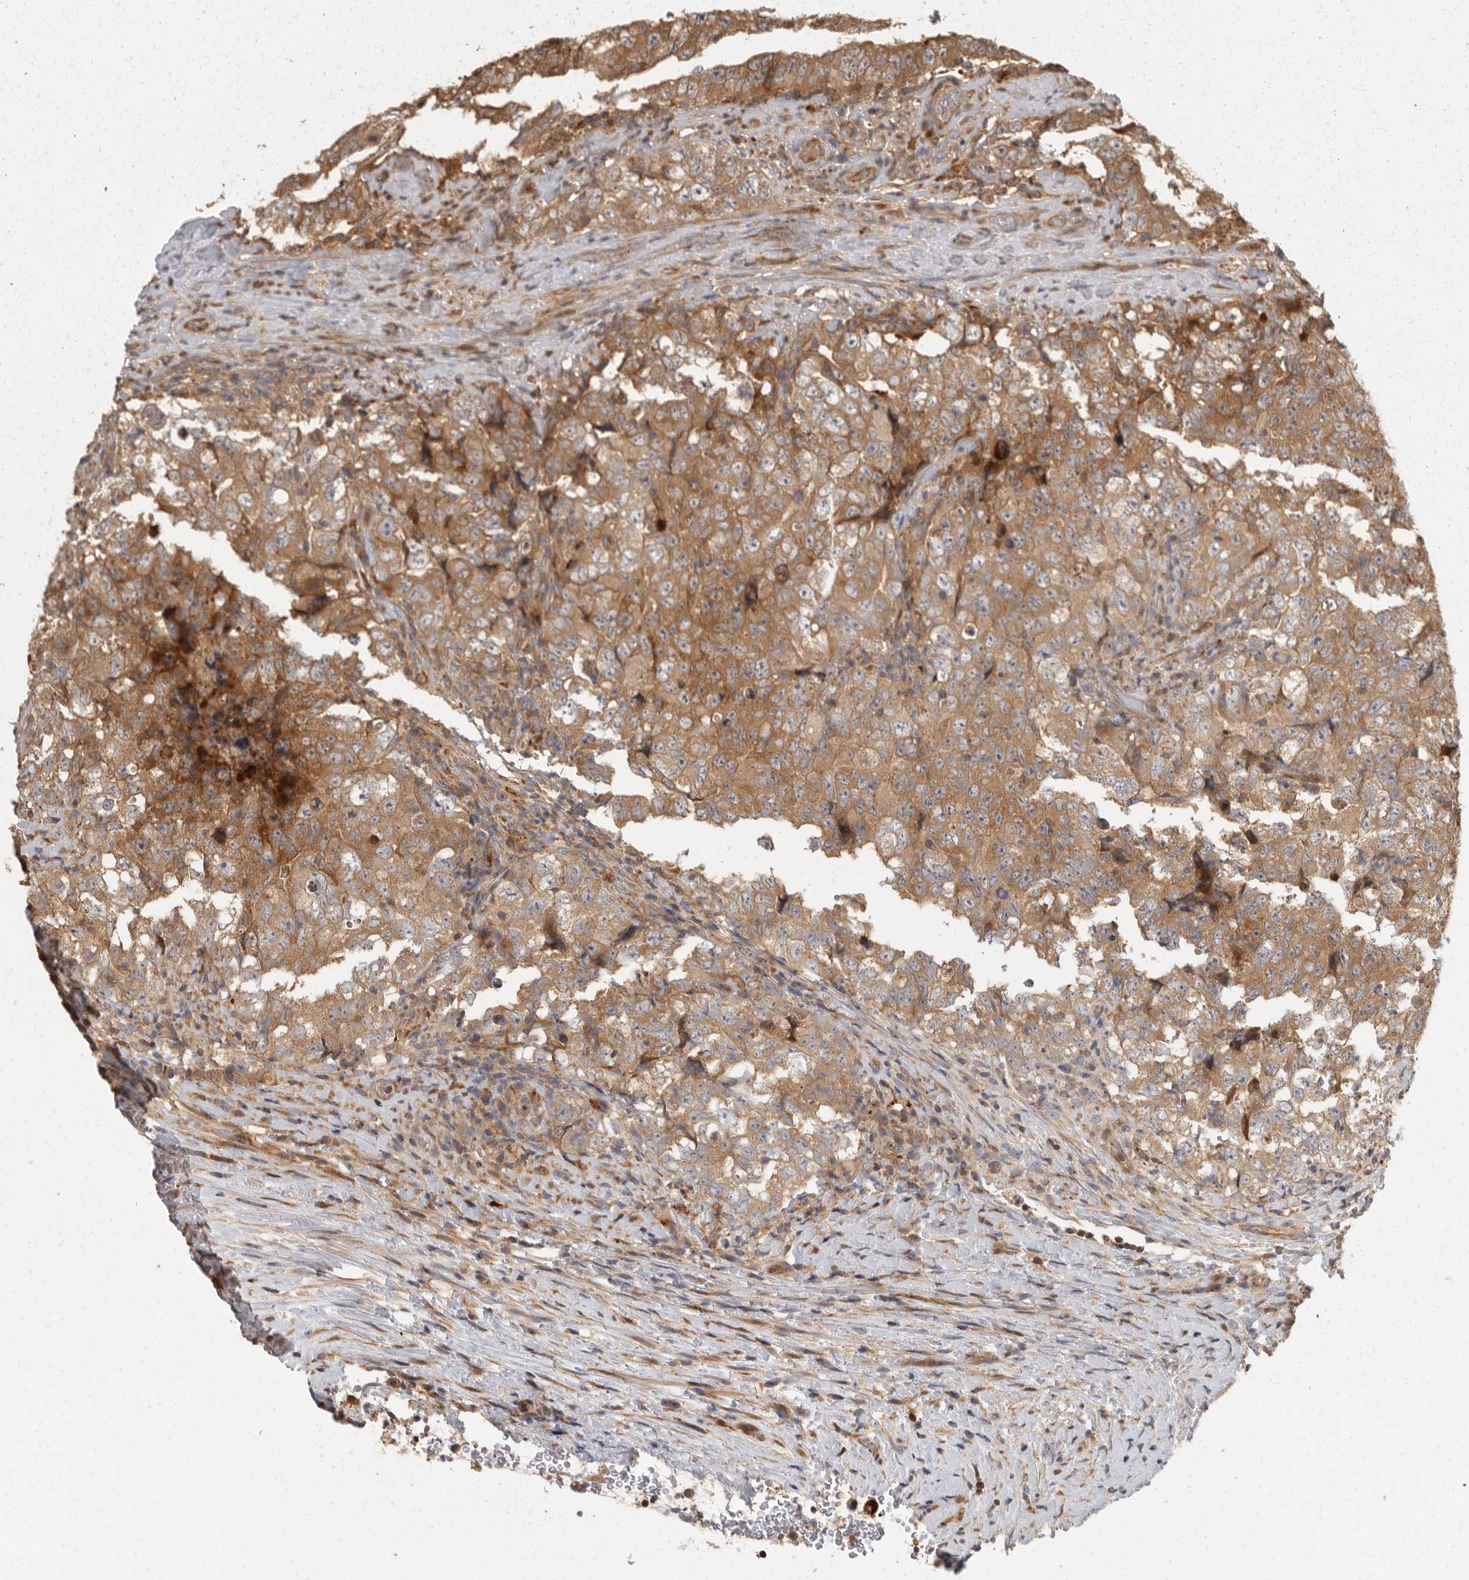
{"staining": {"intensity": "moderate", "quantity": ">75%", "location": "cytoplasmic/membranous"}, "tissue": "testis cancer", "cell_type": "Tumor cells", "image_type": "cancer", "snomed": [{"axis": "morphology", "description": "Carcinoma, Embryonal, NOS"}, {"axis": "topography", "description": "Testis"}], "caption": "Embryonal carcinoma (testis) stained with immunohistochemistry reveals moderate cytoplasmic/membranous positivity in about >75% of tumor cells.", "gene": "SWT1", "patient": {"sex": "male", "age": 26}}